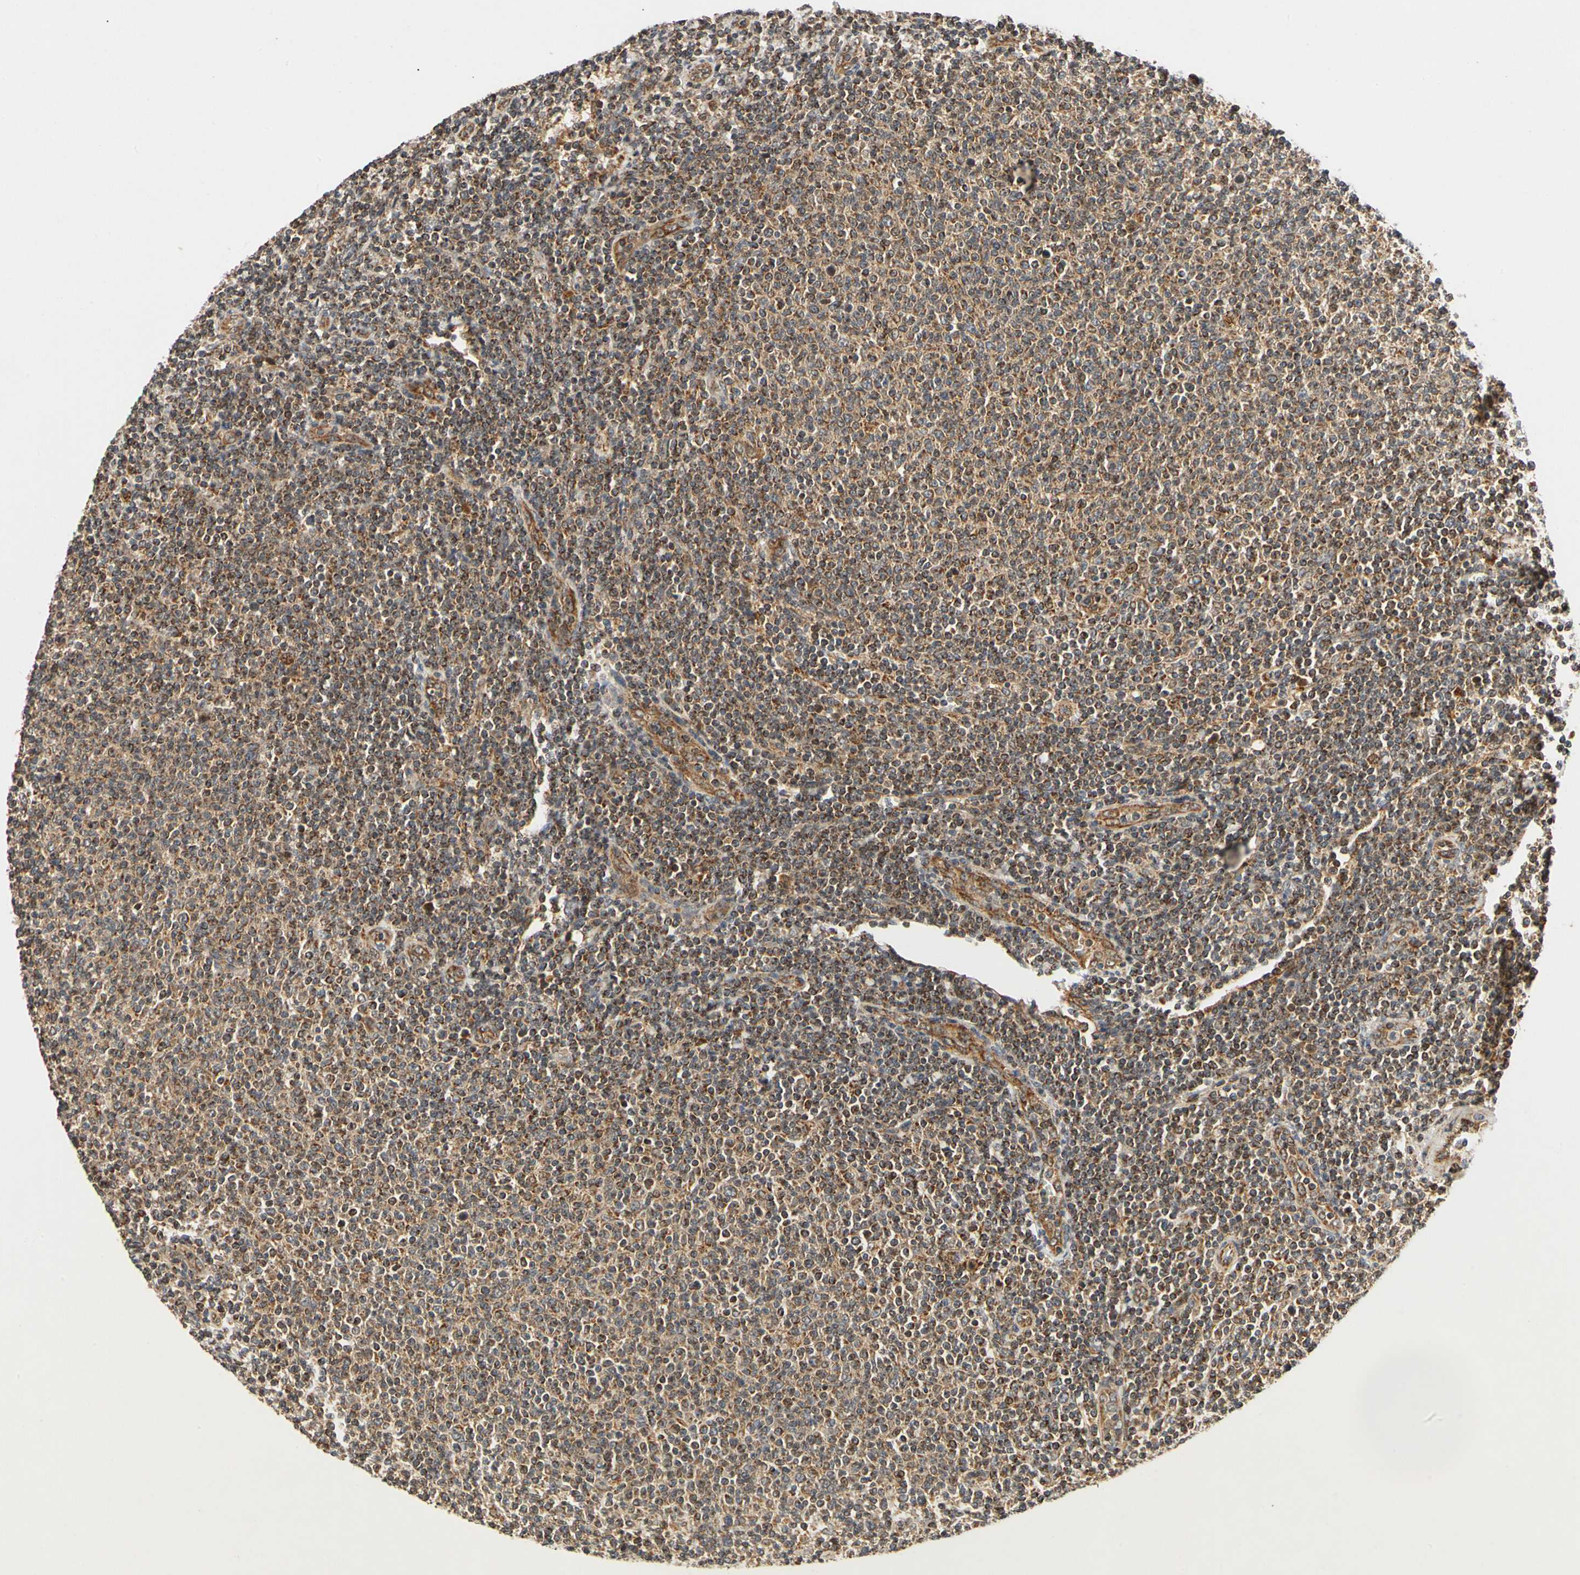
{"staining": {"intensity": "moderate", "quantity": ">75%", "location": "cytoplasmic/membranous"}, "tissue": "lymphoma", "cell_type": "Tumor cells", "image_type": "cancer", "snomed": [{"axis": "morphology", "description": "Malignant lymphoma, non-Hodgkin's type, Low grade"}, {"axis": "topography", "description": "Lymph node"}], "caption": "Tumor cells reveal medium levels of moderate cytoplasmic/membranous staining in about >75% of cells in malignant lymphoma, non-Hodgkin's type (low-grade).", "gene": "MRPS22", "patient": {"sex": "male", "age": 66}}